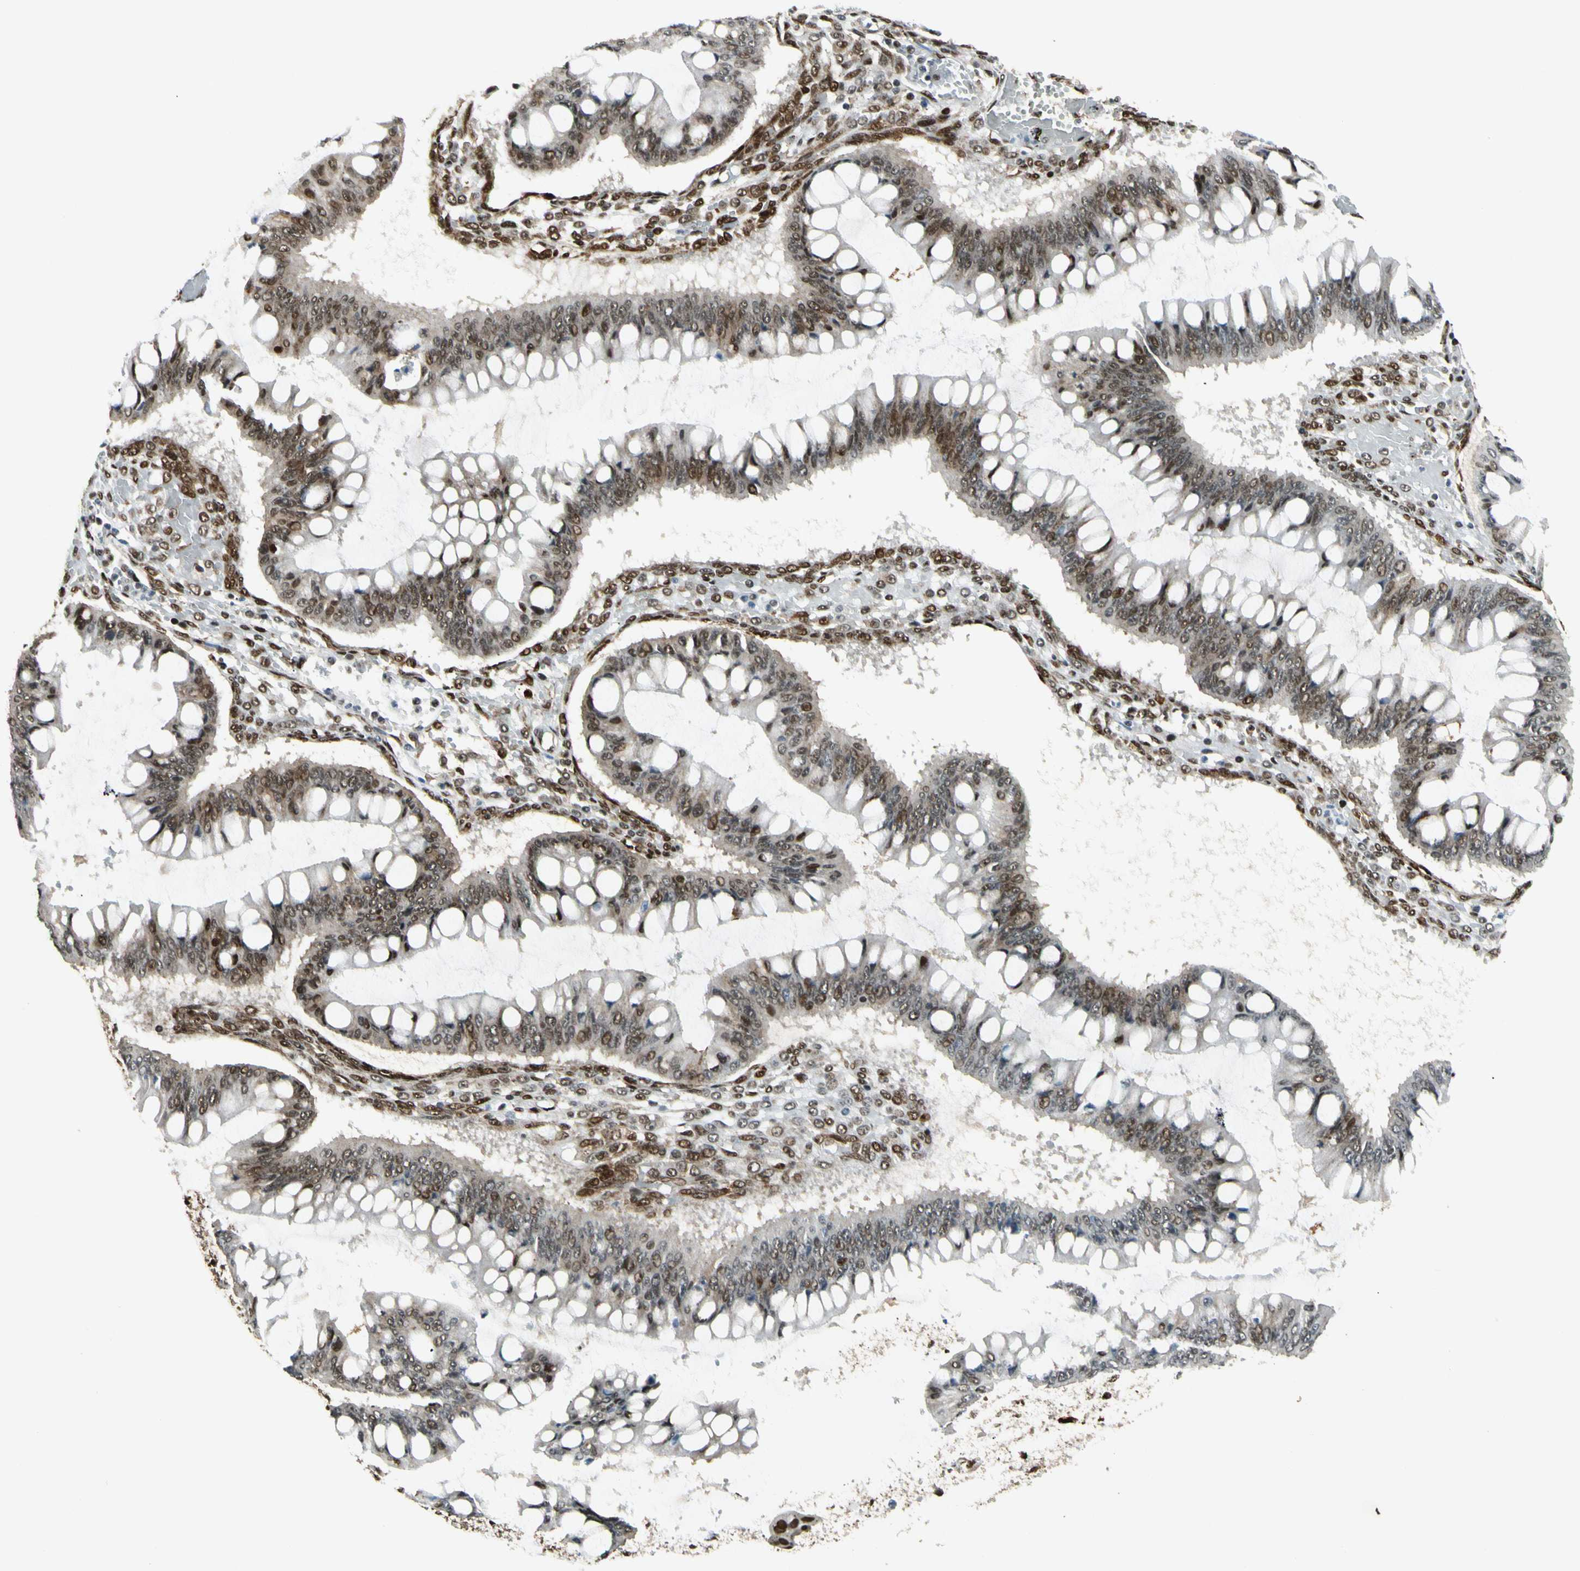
{"staining": {"intensity": "strong", "quantity": "25%-75%", "location": "cytoplasmic/membranous,nuclear"}, "tissue": "ovarian cancer", "cell_type": "Tumor cells", "image_type": "cancer", "snomed": [{"axis": "morphology", "description": "Cystadenocarcinoma, mucinous, NOS"}, {"axis": "topography", "description": "Ovary"}], "caption": "Immunohistochemical staining of mucinous cystadenocarcinoma (ovarian) shows high levels of strong cytoplasmic/membranous and nuclear protein positivity in about 25%-75% of tumor cells. (IHC, brightfield microscopy, high magnification).", "gene": "FUS", "patient": {"sex": "female", "age": 73}}